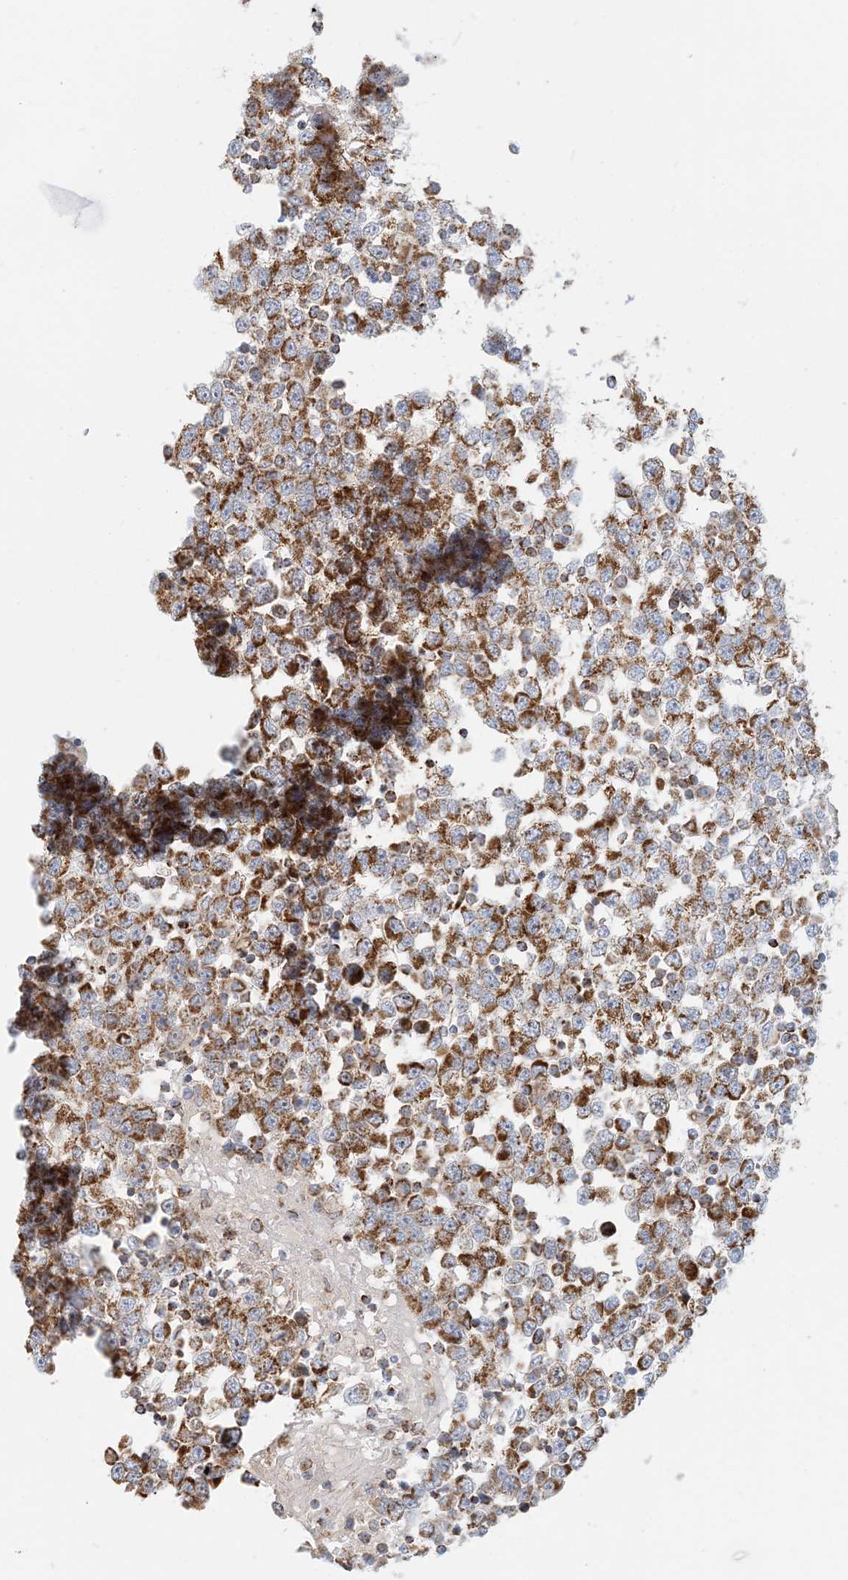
{"staining": {"intensity": "moderate", "quantity": ">75%", "location": "cytoplasmic/membranous"}, "tissue": "testis cancer", "cell_type": "Tumor cells", "image_type": "cancer", "snomed": [{"axis": "morphology", "description": "Seminoma, NOS"}, {"axis": "topography", "description": "Testis"}], "caption": "IHC of seminoma (testis) exhibits medium levels of moderate cytoplasmic/membranous staining in about >75% of tumor cells.", "gene": "COA3", "patient": {"sex": "male", "age": 65}}